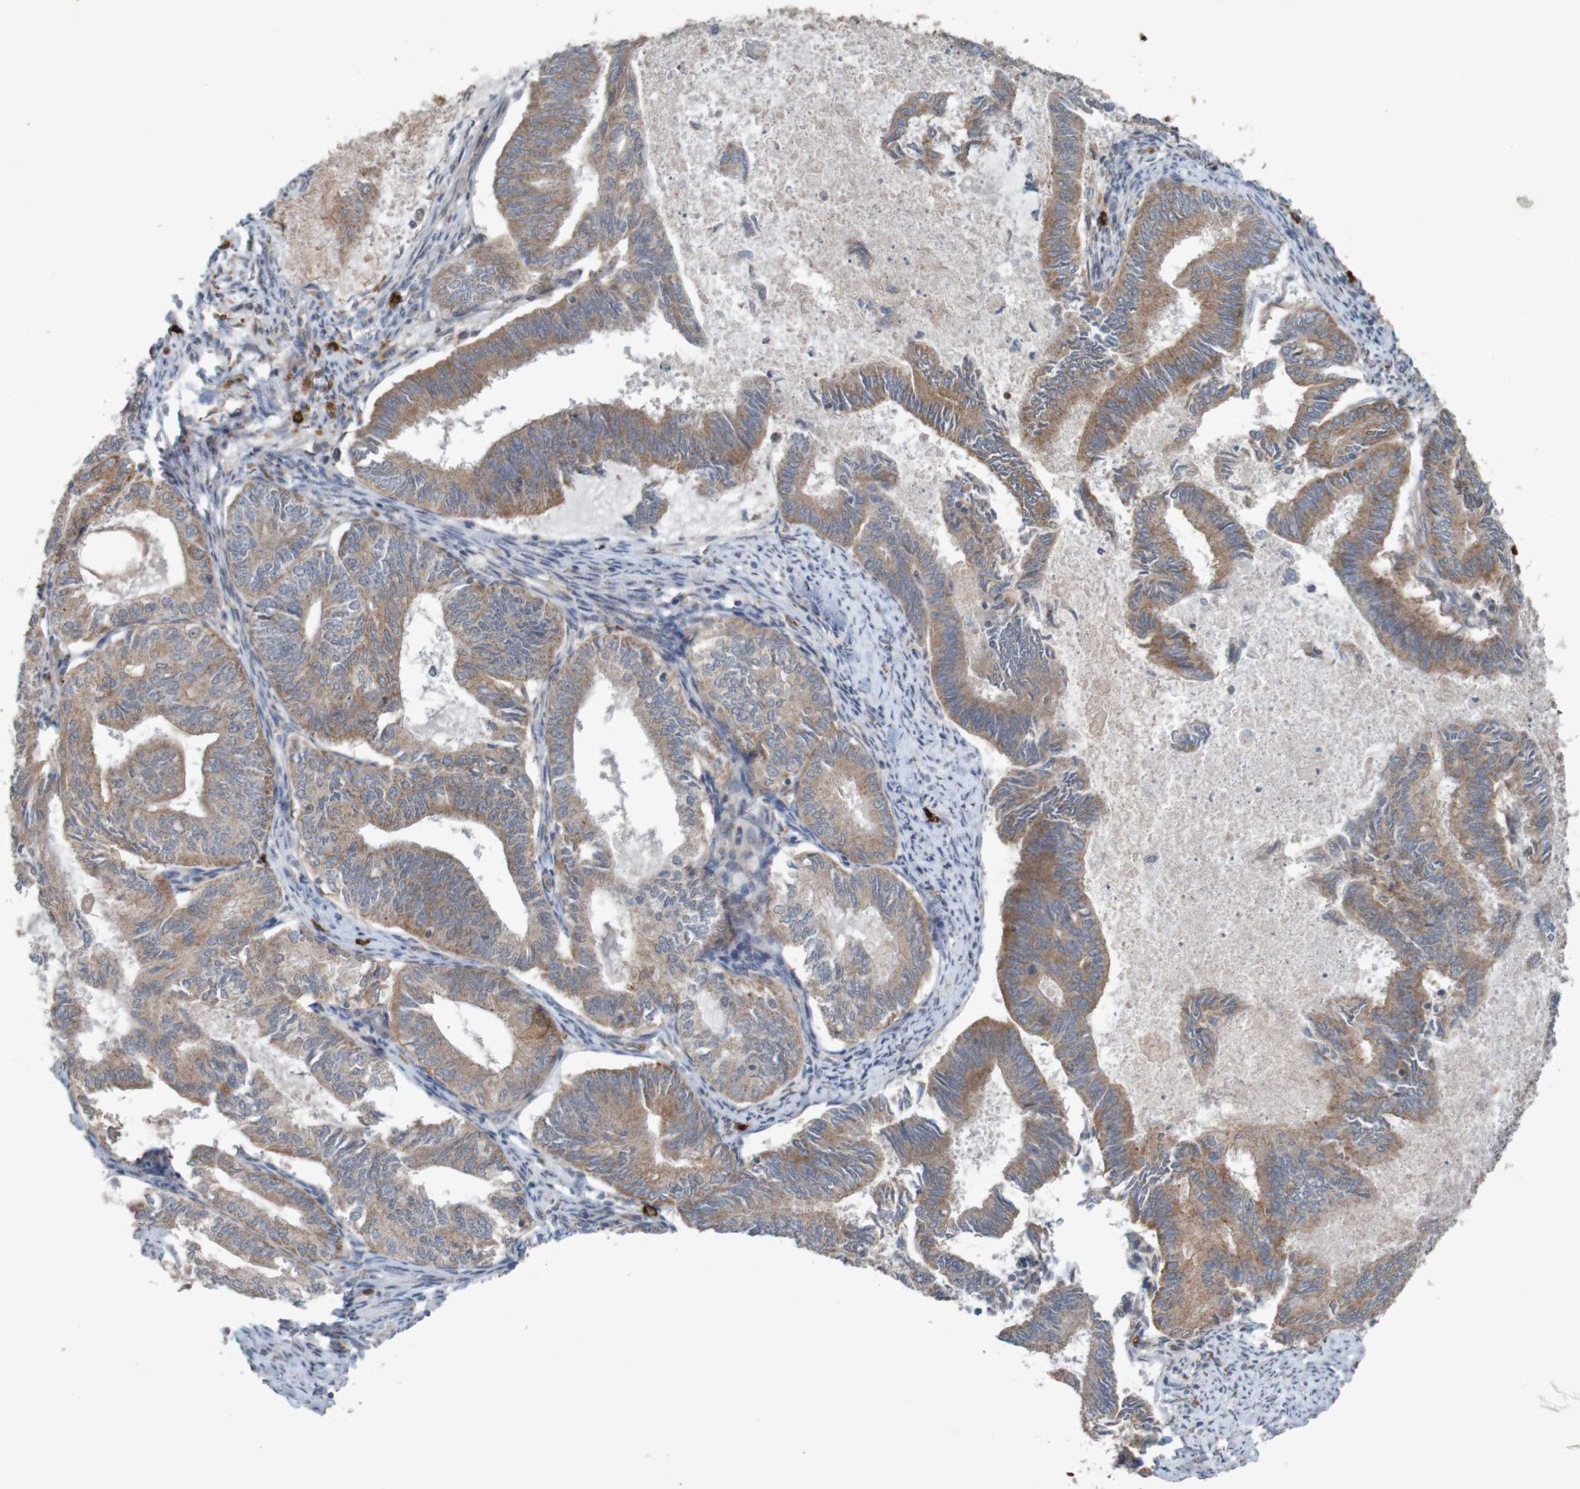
{"staining": {"intensity": "moderate", "quantity": ">75%", "location": "cytoplasmic/membranous"}, "tissue": "endometrial cancer", "cell_type": "Tumor cells", "image_type": "cancer", "snomed": [{"axis": "morphology", "description": "Adenocarcinoma, NOS"}, {"axis": "topography", "description": "Endometrium"}], "caption": "Immunohistochemistry photomicrograph of endometrial adenocarcinoma stained for a protein (brown), which shows medium levels of moderate cytoplasmic/membranous expression in about >75% of tumor cells.", "gene": "B3GAT2", "patient": {"sex": "female", "age": 86}}